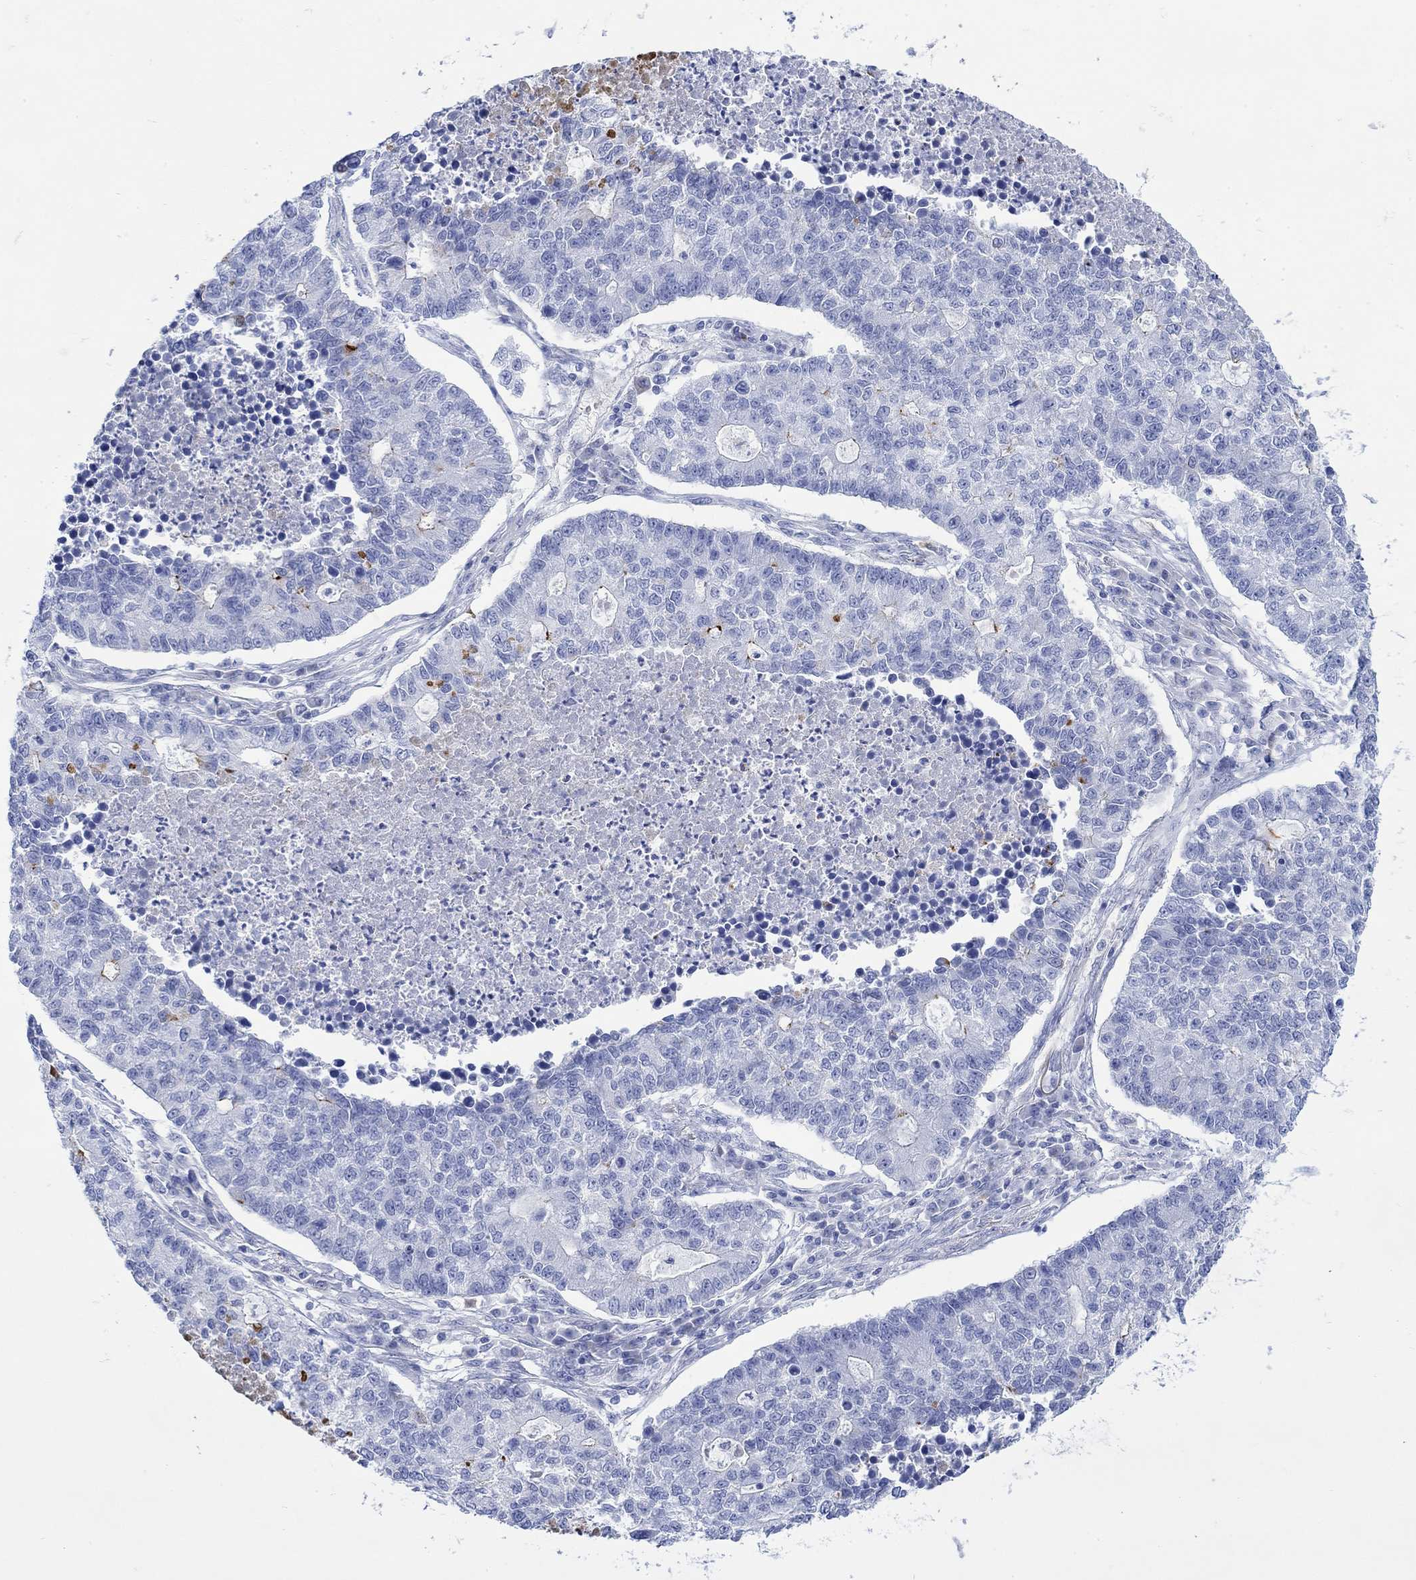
{"staining": {"intensity": "strong", "quantity": "<25%", "location": "cytoplasmic/membranous"}, "tissue": "lung cancer", "cell_type": "Tumor cells", "image_type": "cancer", "snomed": [{"axis": "morphology", "description": "Adenocarcinoma, NOS"}, {"axis": "topography", "description": "Lung"}], "caption": "Lung adenocarcinoma tissue shows strong cytoplasmic/membranous positivity in approximately <25% of tumor cells, visualized by immunohistochemistry.", "gene": "ANKMY1", "patient": {"sex": "male", "age": 57}}